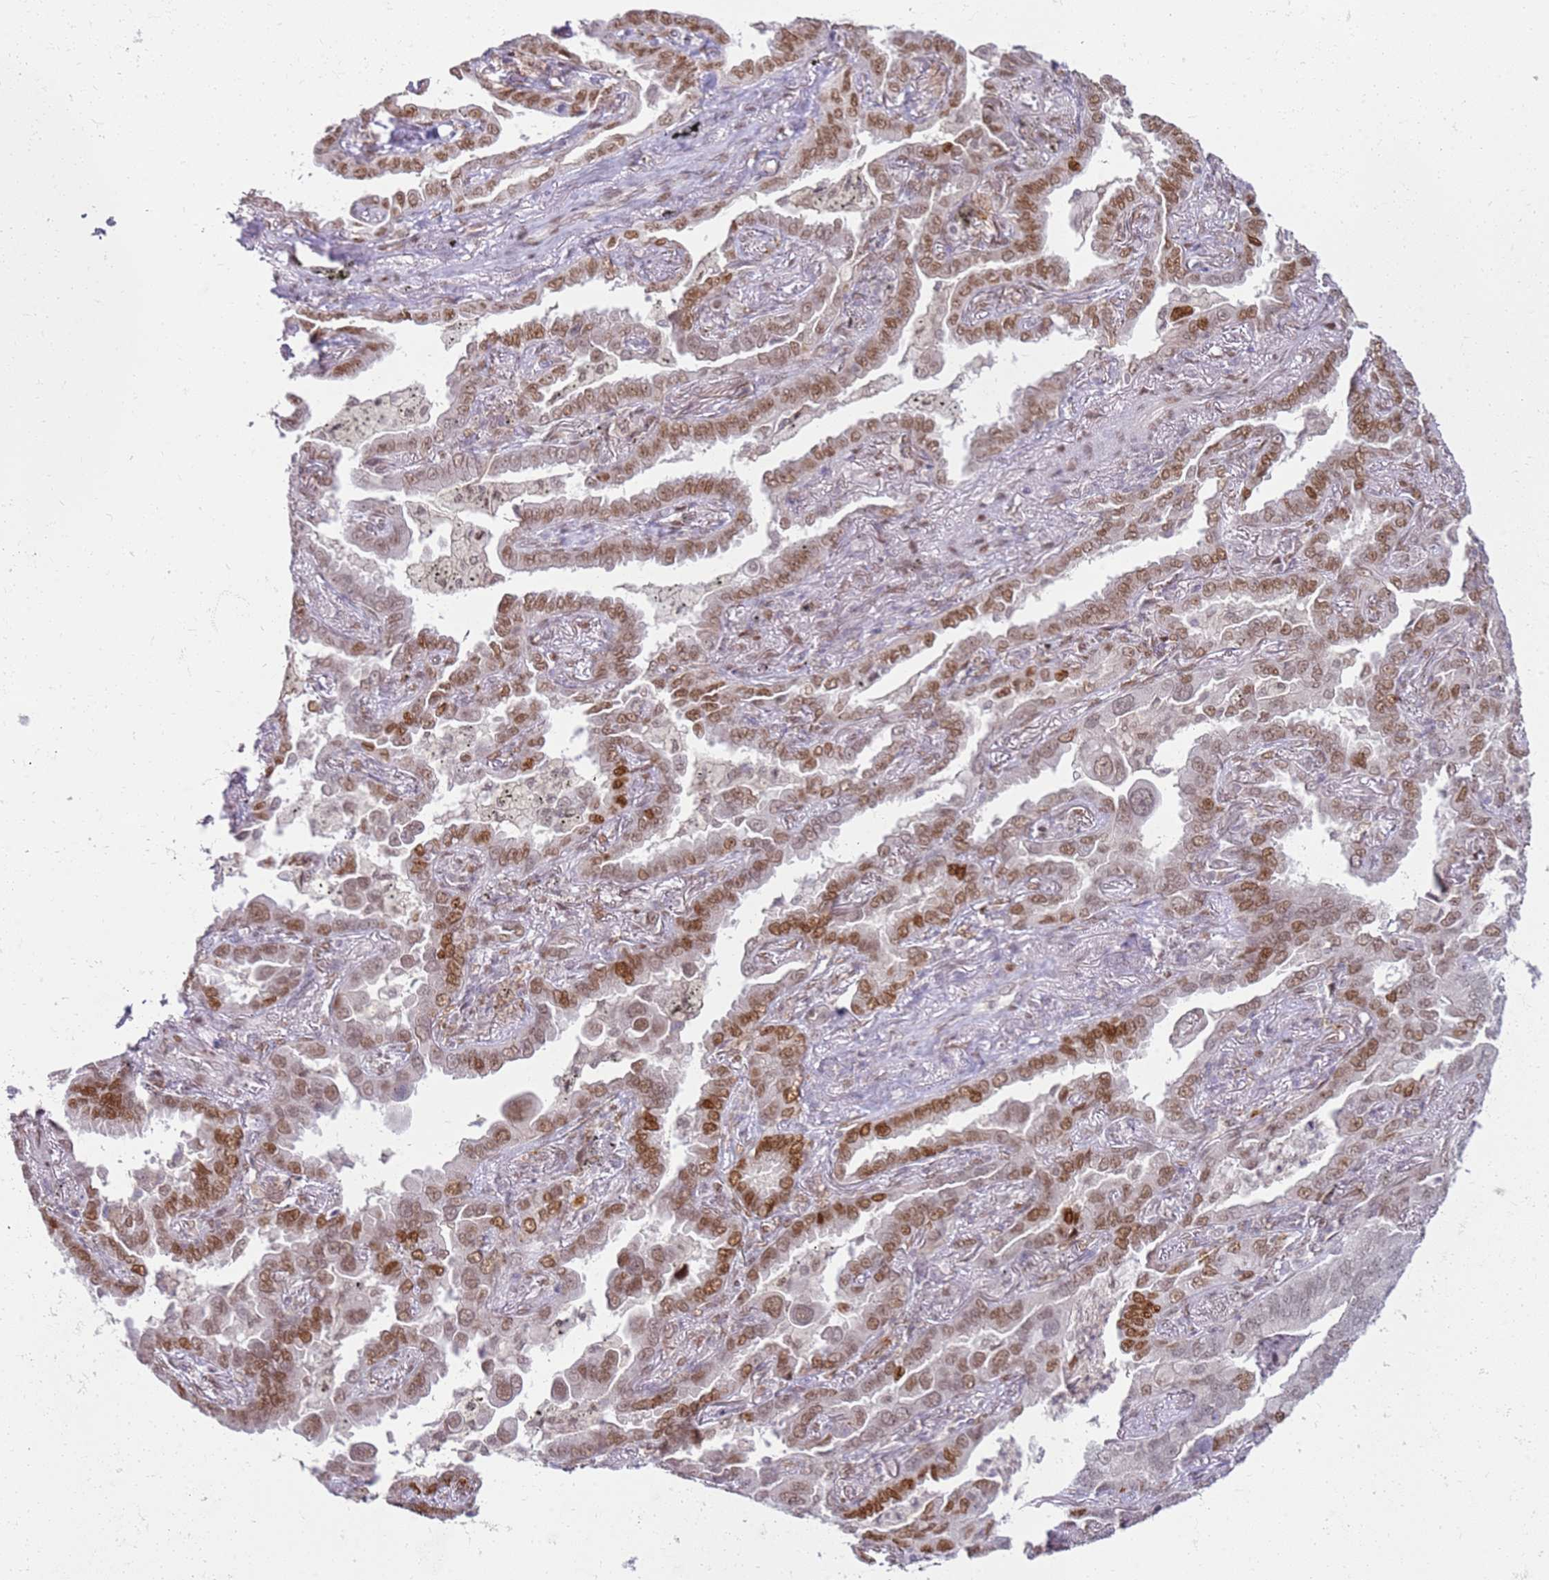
{"staining": {"intensity": "moderate", "quantity": ">75%", "location": "nuclear"}, "tissue": "lung cancer", "cell_type": "Tumor cells", "image_type": "cancer", "snomed": [{"axis": "morphology", "description": "Adenocarcinoma, NOS"}, {"axis": "topography", "description": "Lung"}], "caption": "A high-resolution image shows IHC staining of lung adenocarcinoma, which exhibits moderate nuclear positivity in about >75% of tumor cells.", "gene": "PHC2", "patient": {"sex": "male", "age": 67}}